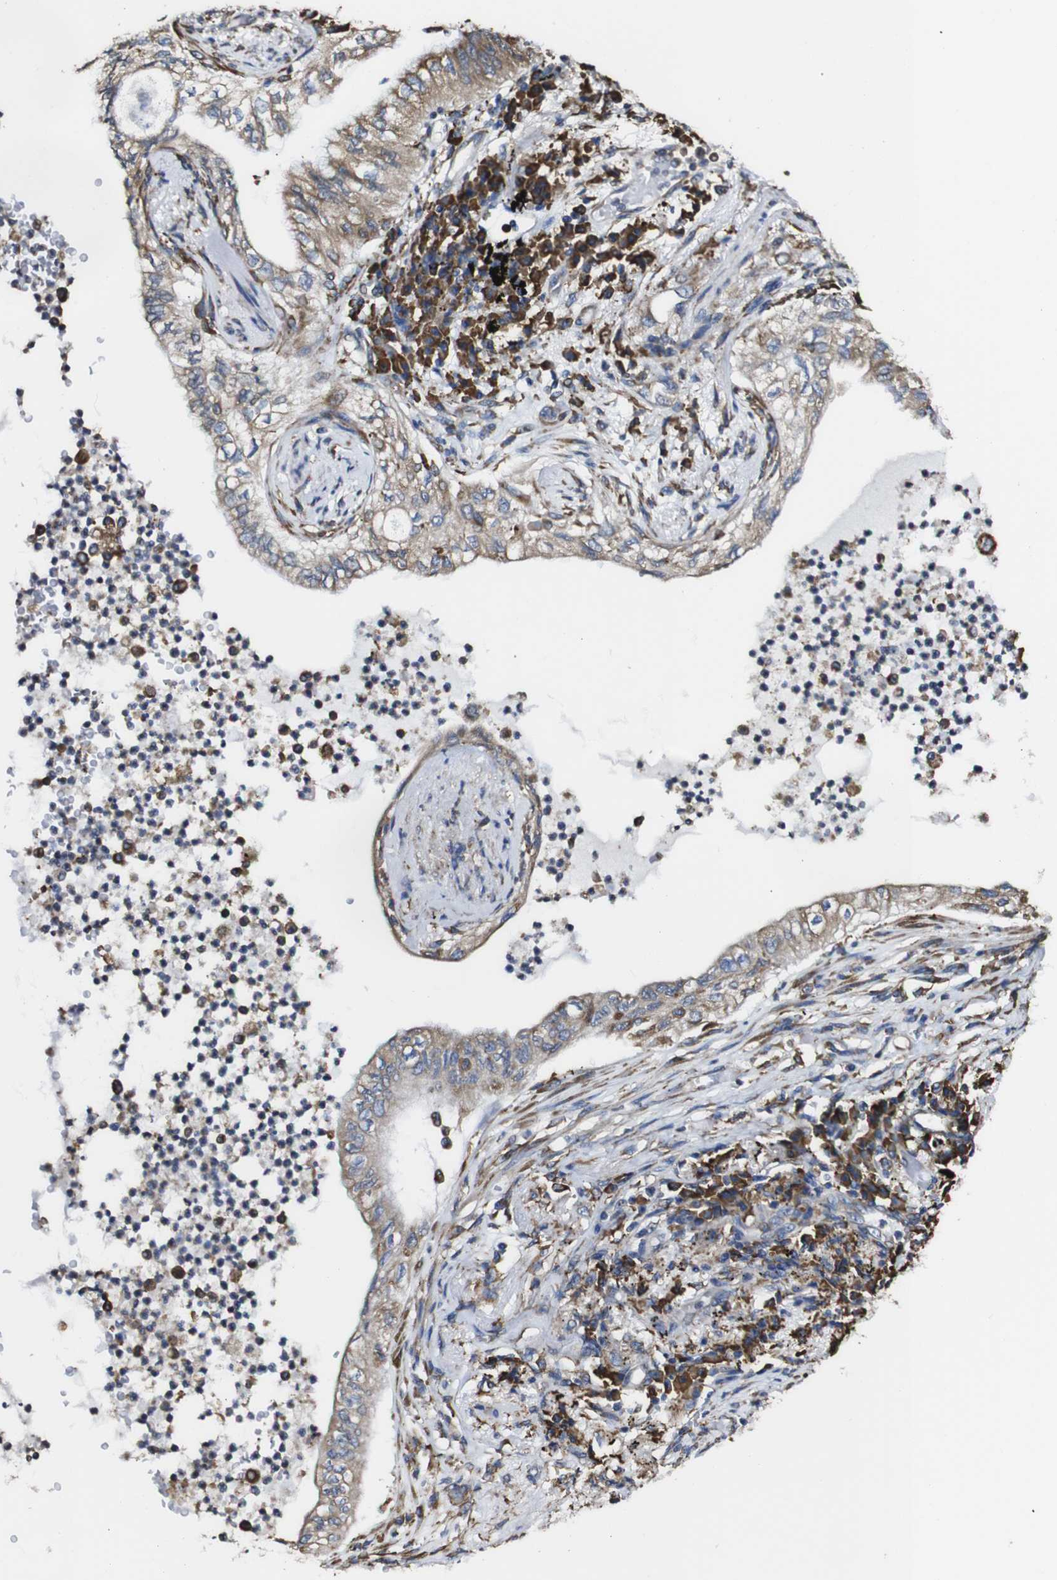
{"staining": {"intensity": "weak", "quantity": ">75%", "location": "cytoplasmic/membranous"}, "tissue": "lung cancer", "cell_type": "Tumor cells", "image_type": "cancer", "snomed": [{"axis": "morphology", "description": "Normal tissue, NOS"}, {"axis": "morphology", "description": "Adenocarcinoma, NOS"}, {"axis": "topography", "description": "Bronchus"}, {"axis": "topography", "description": "Lung"}], "caption": "Immunohistochemical staining of adenocarcinoma (lung) shows weak cytoplasmic/membranous protein staining in about >75% of tumor cells.", "gene": "PPIB", "patient": {"sex": "female", "age": 70}}